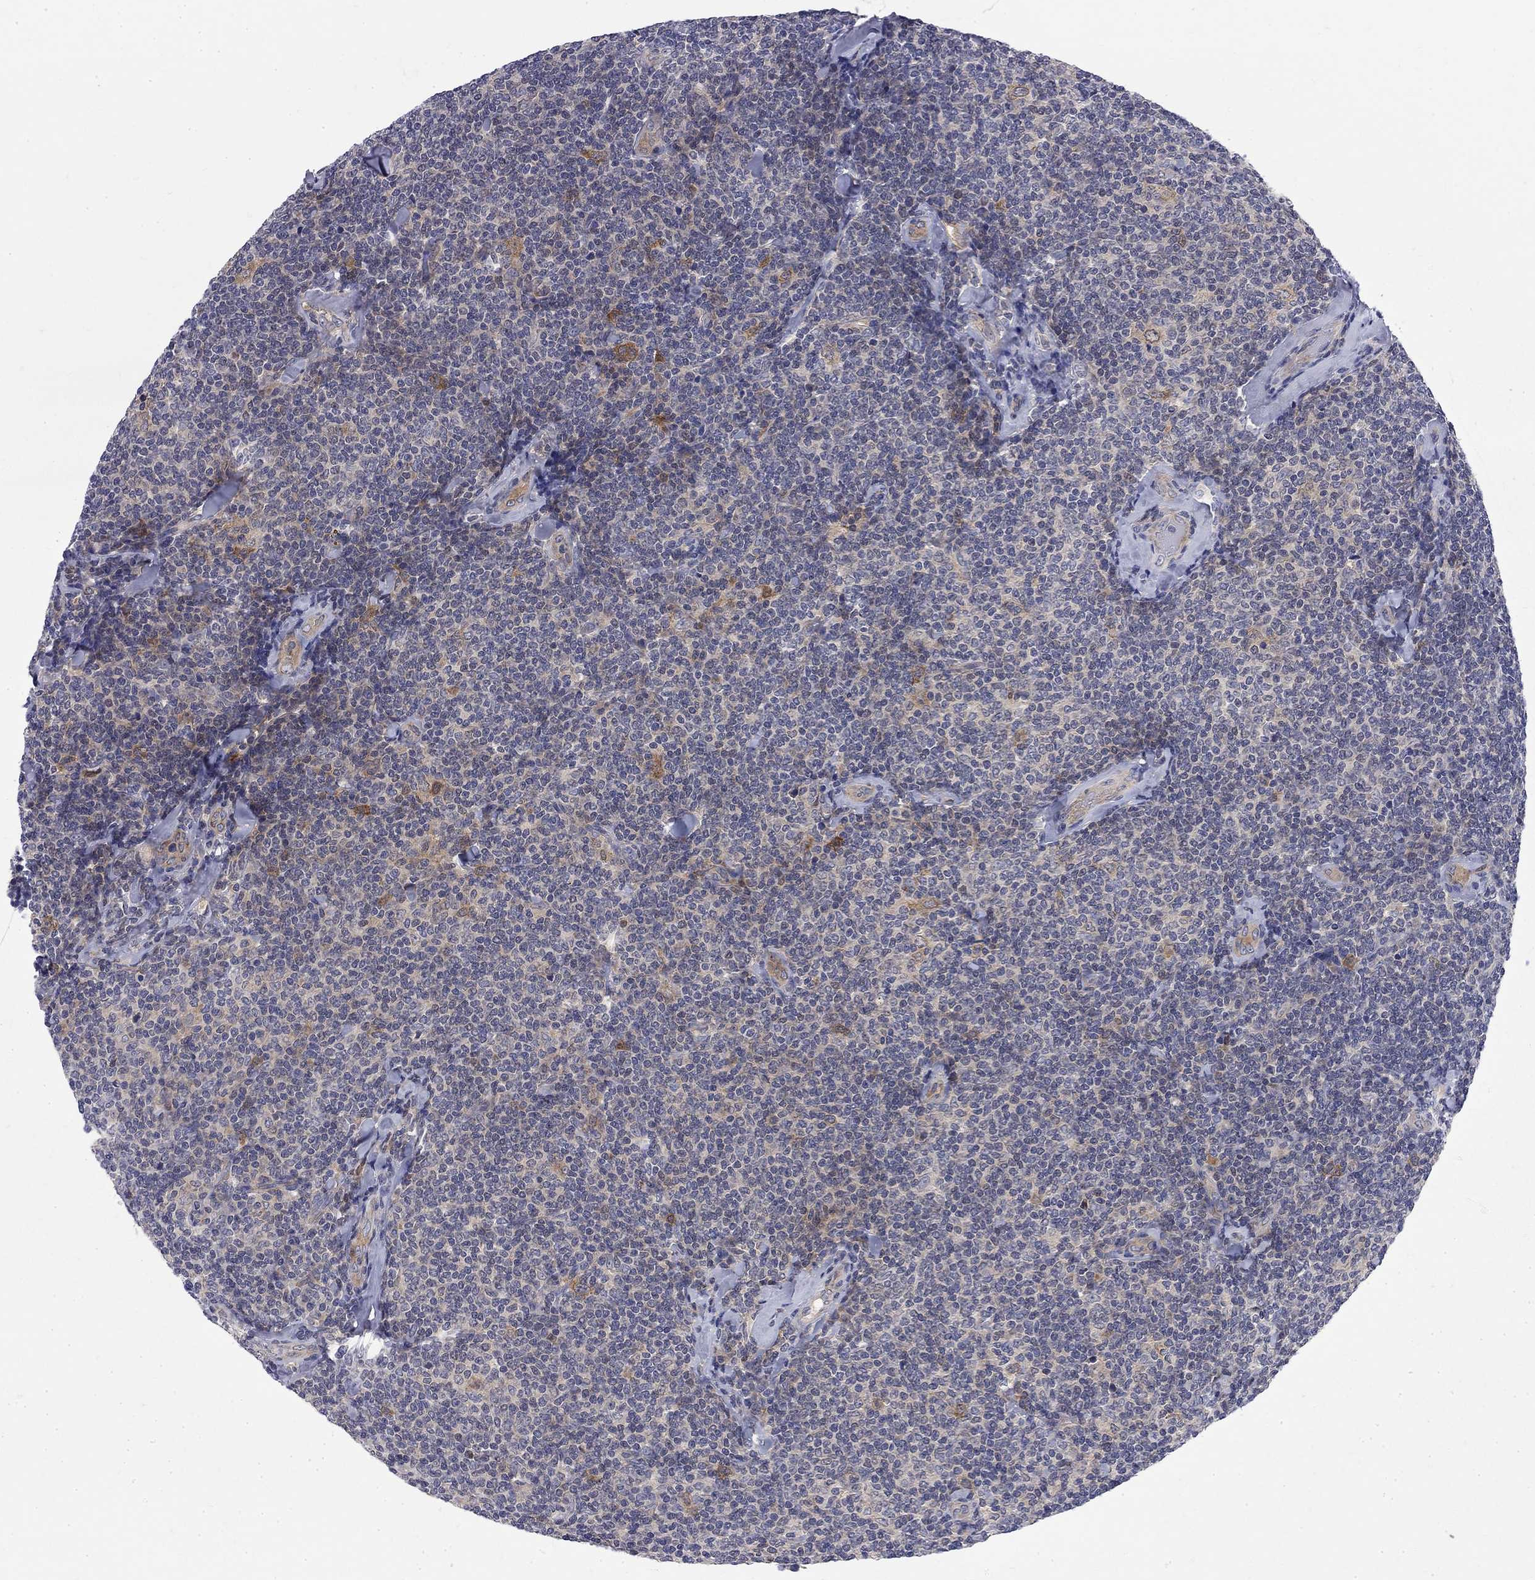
{"staining": {"intensity": "moderate", "quantity": "<25%", "location": "cytoplasmic/membranous"}, "tissue": "lymphoma", "cell_type": "Tumor cells", "image_type": "cancer", "snomed": [{"axis": "morphology", "description": "Malignant lymphoma, non-Hodgkin's type, Low grade"}, {"axis": "topography", "description": "Lymph node"}], "caption": "Immunohistochemistry (IHC) of malignant lymphoma, non-Hodgkin's type (low-grade) displays low levels of moderate cytoplasmic/membranous expression in about <25% of tumor cells.", "gene": "GALNT8", "patient": {"sex": "female", "age": 56}}